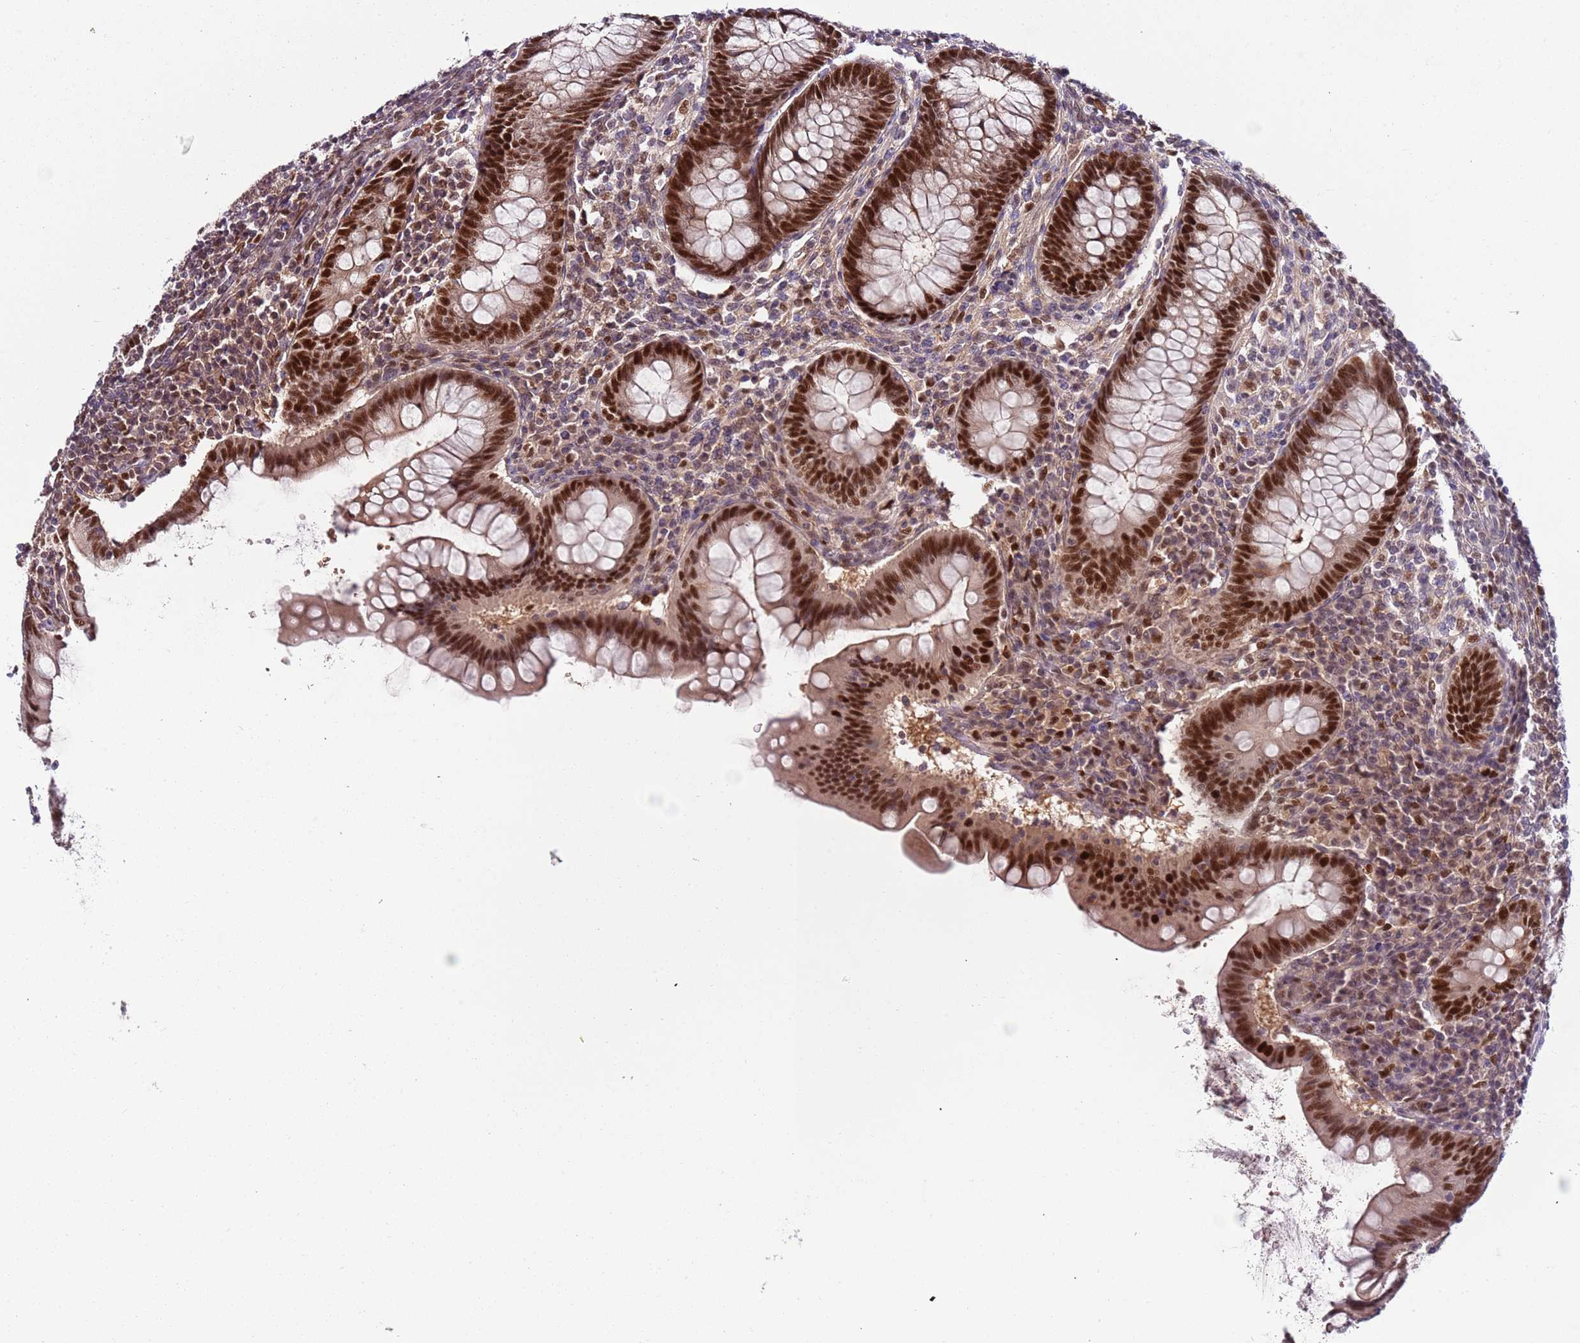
{"staining": {"intensity": "strong", "quantity": ">75%", "location": "nuclear"}, "tissue": "appendix", "cell_type": "Glandular cells", "image_type": "normal", "snomed": [{"axis": "morphology", "description": "Normal tissue, NOS"}, {"axis": "topography", "description": "Appendix"}], "caption": "Strong nuclear protein positivity is seen in approximately >75% of glandular cells in appendix. Immunohistochemistry stains the protein in brown and the nuclei are stained blue.", "gene": "RMND5B", "patient": {"sex": "female", "age": 33}}